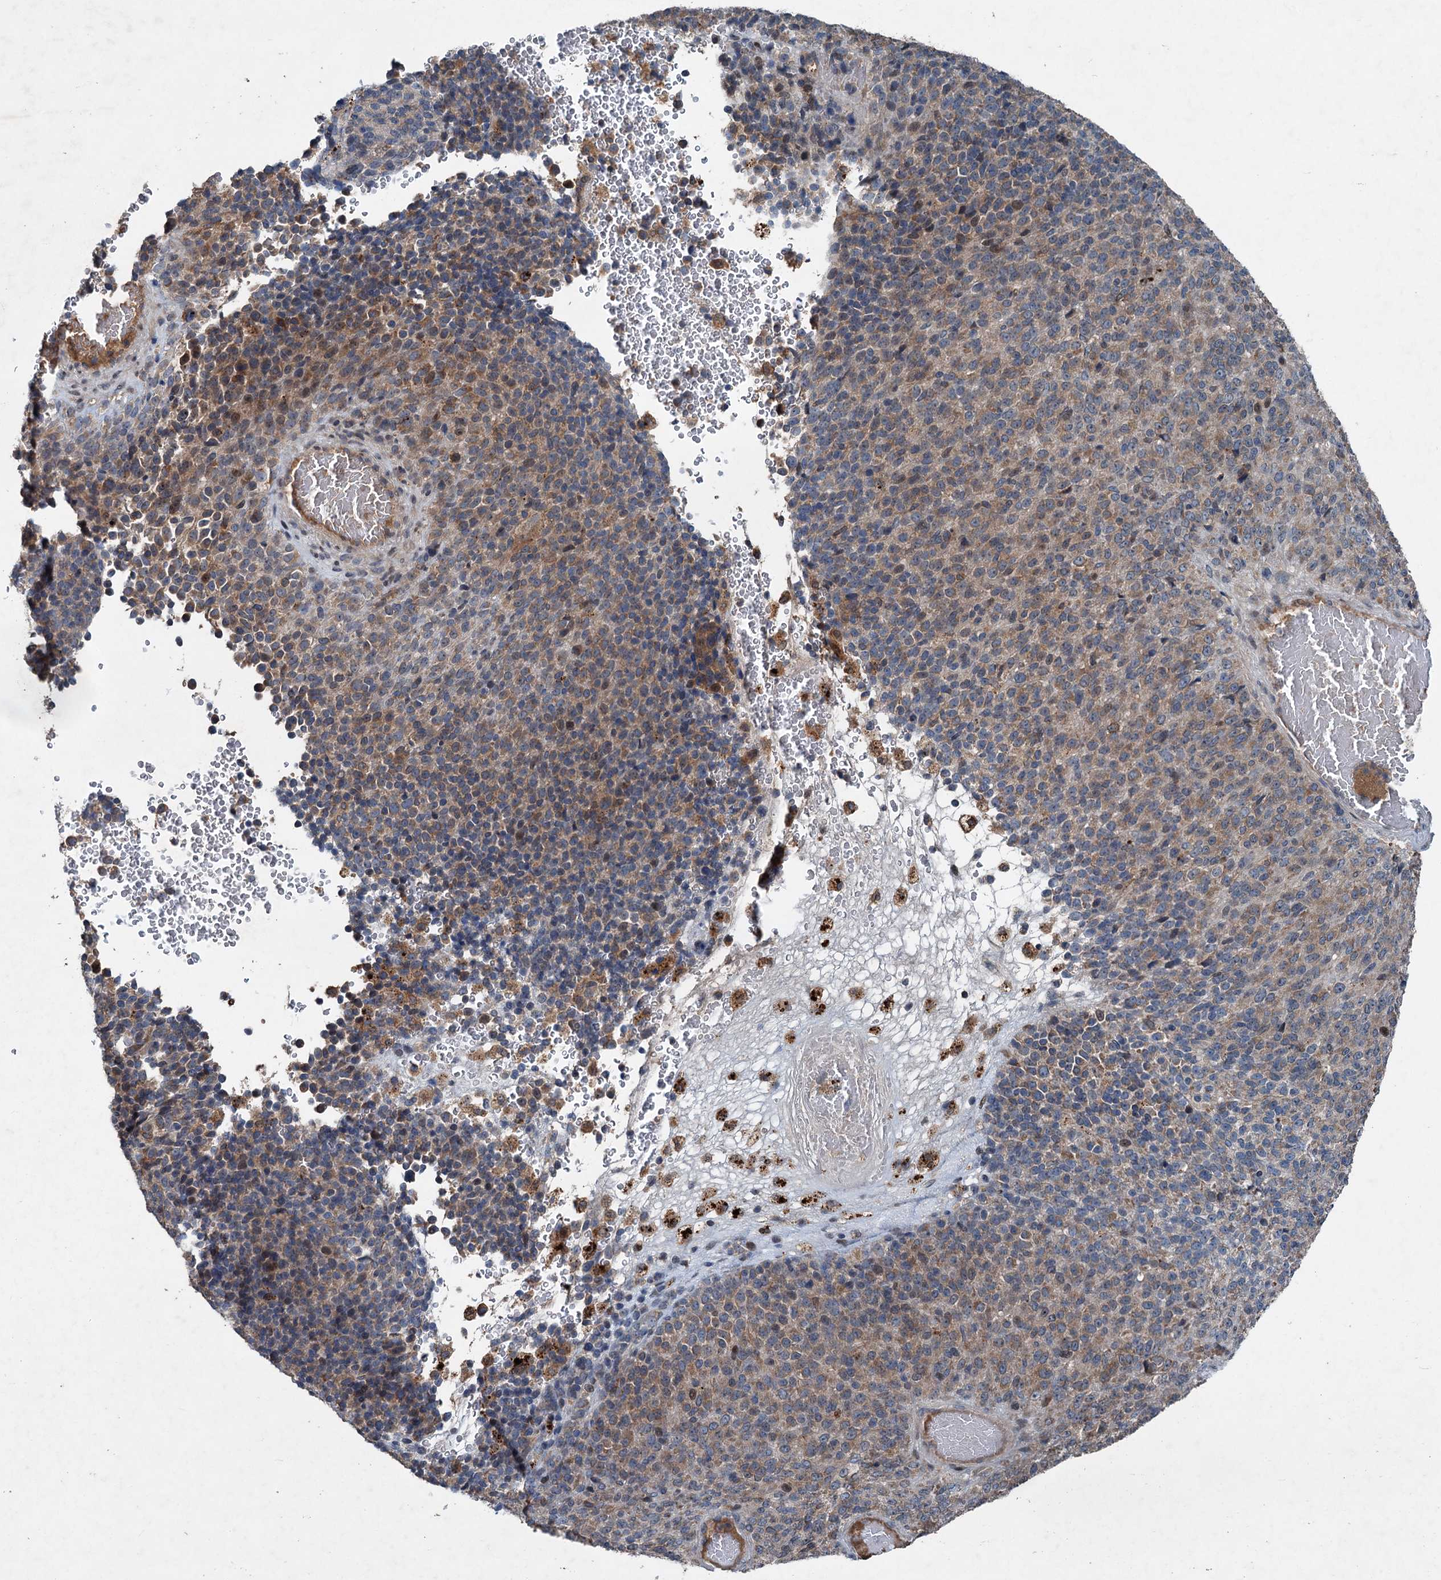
{"staining": {"intensity": "moderate", "quantity": "25%-75%", "location": "cytoplasmic/membranous"}, "tissue": "melanoma", "cell_type": "Tumor cells", "image_type": "cancer", "snomed": [{"axis": "morphology", "description": "Malignant melanoma, Metastatic site"}, {"axis": "topography", "description": "Brain"}], "caption": "A photomicrograph of melanoma stained for a protein shows moderate cytoplasmic/membranous brown staining in tumor cells. The staining was performed using DAB, with brown indicating positive protein expression. Nuclei are stained blue with hematoxylin.", "gene": "TAPBPL", "patient": {"sex": "female", "age": 56}}